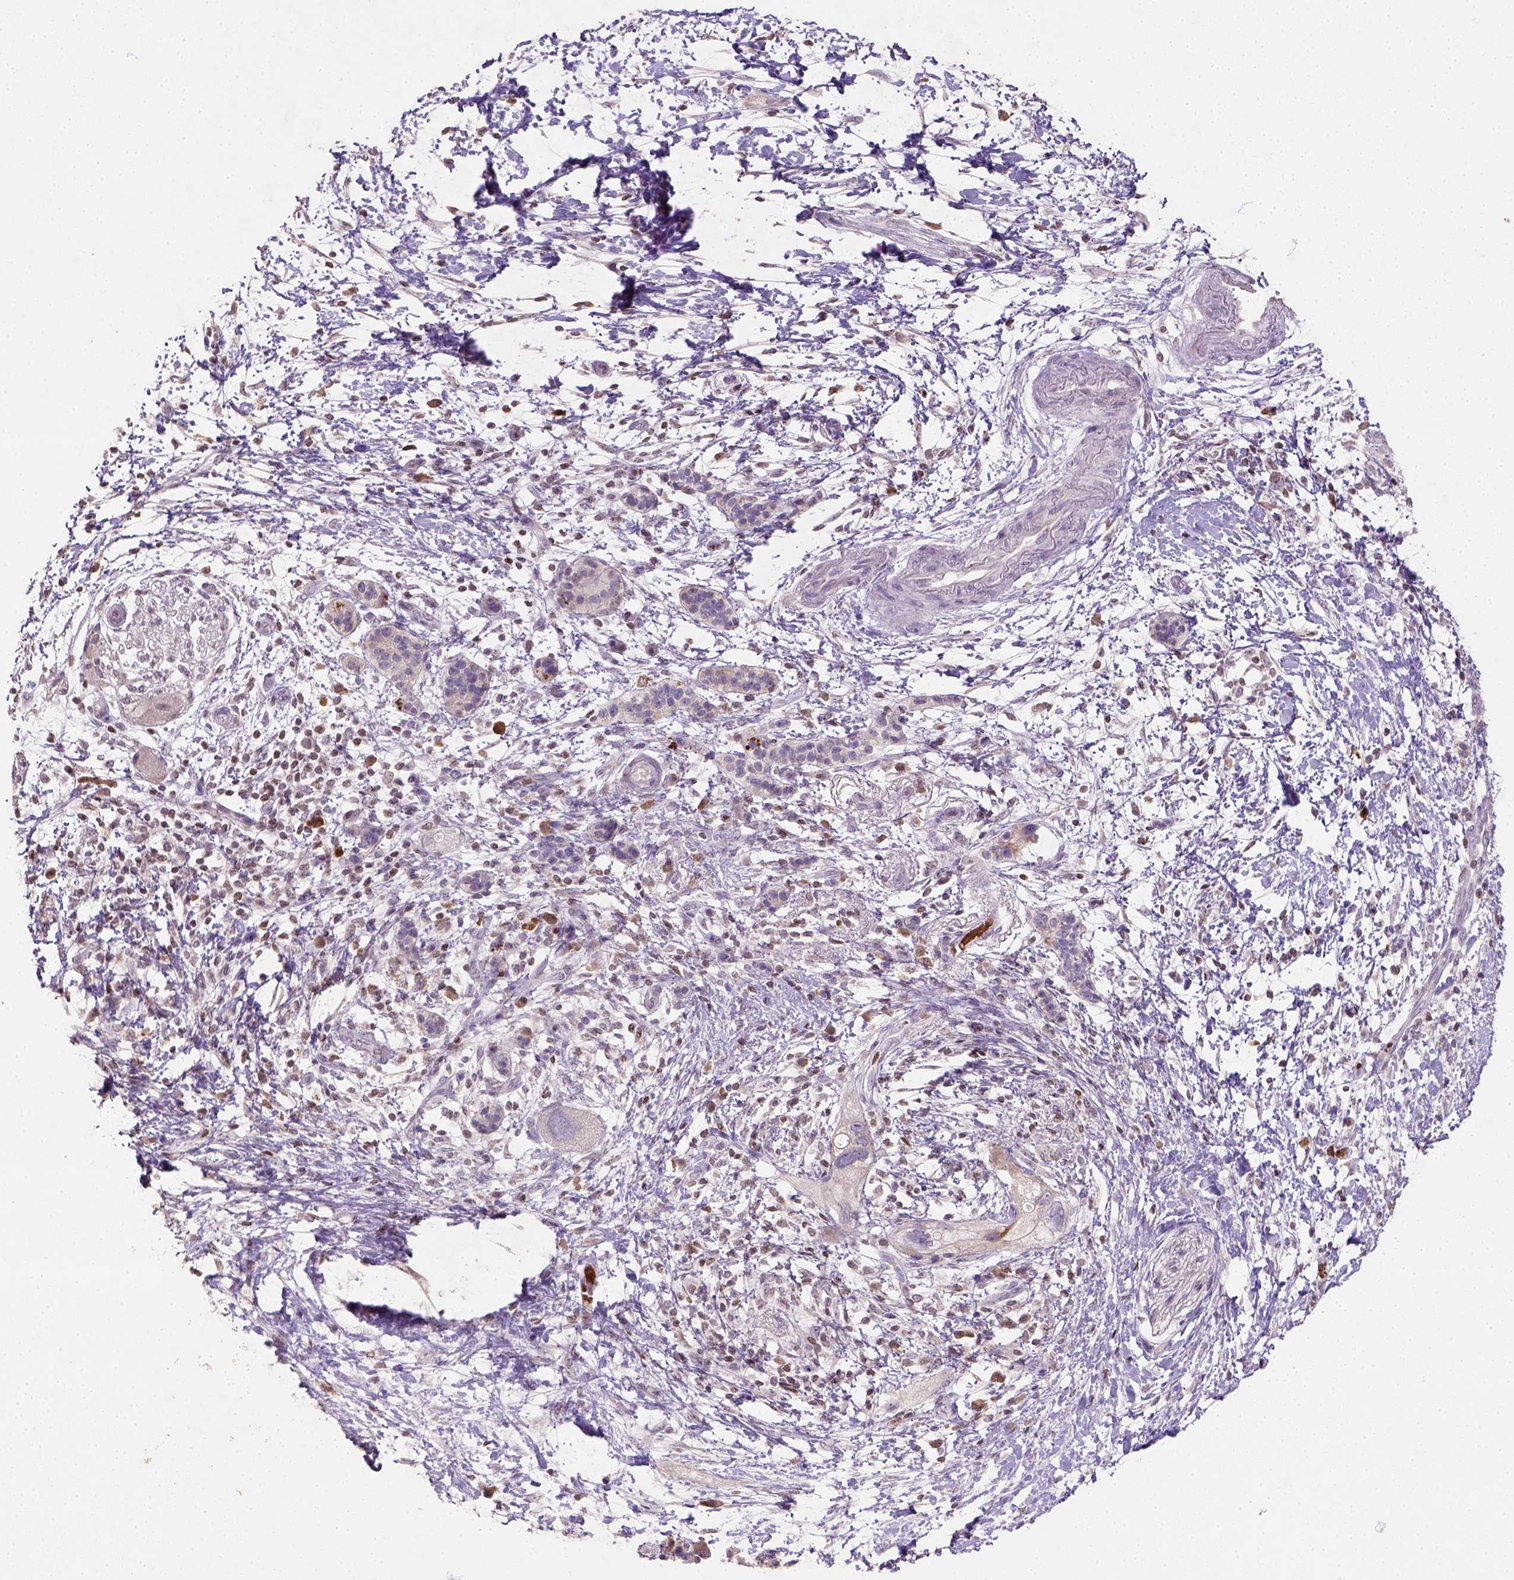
{"staining": {"intensity": "negative", "quantity": "none", "location": "none"}, "tissue": "pancreatic cancer", "cell_type": "Tumor cells", "image_type": "cancer", "snomed": [{"axis": "morphology", "description": "Adenocarcinoma, NOS"}, {"axis": "topography", "description": "Pancreas"}], "caption": "IHC micrograph of neoplastic tissue: human pancreatic cancer (adenocarcinoma) stained with DAB exhibits no significant protein positivity in tumor cells. (DAB (3,3'-diaminobenzidine) immunohistochemistry (IHC) visualized using brightfield microscopy, high magnification).", "gene": "NUDT3", "patient": {"sex": "female", "age": 72}}